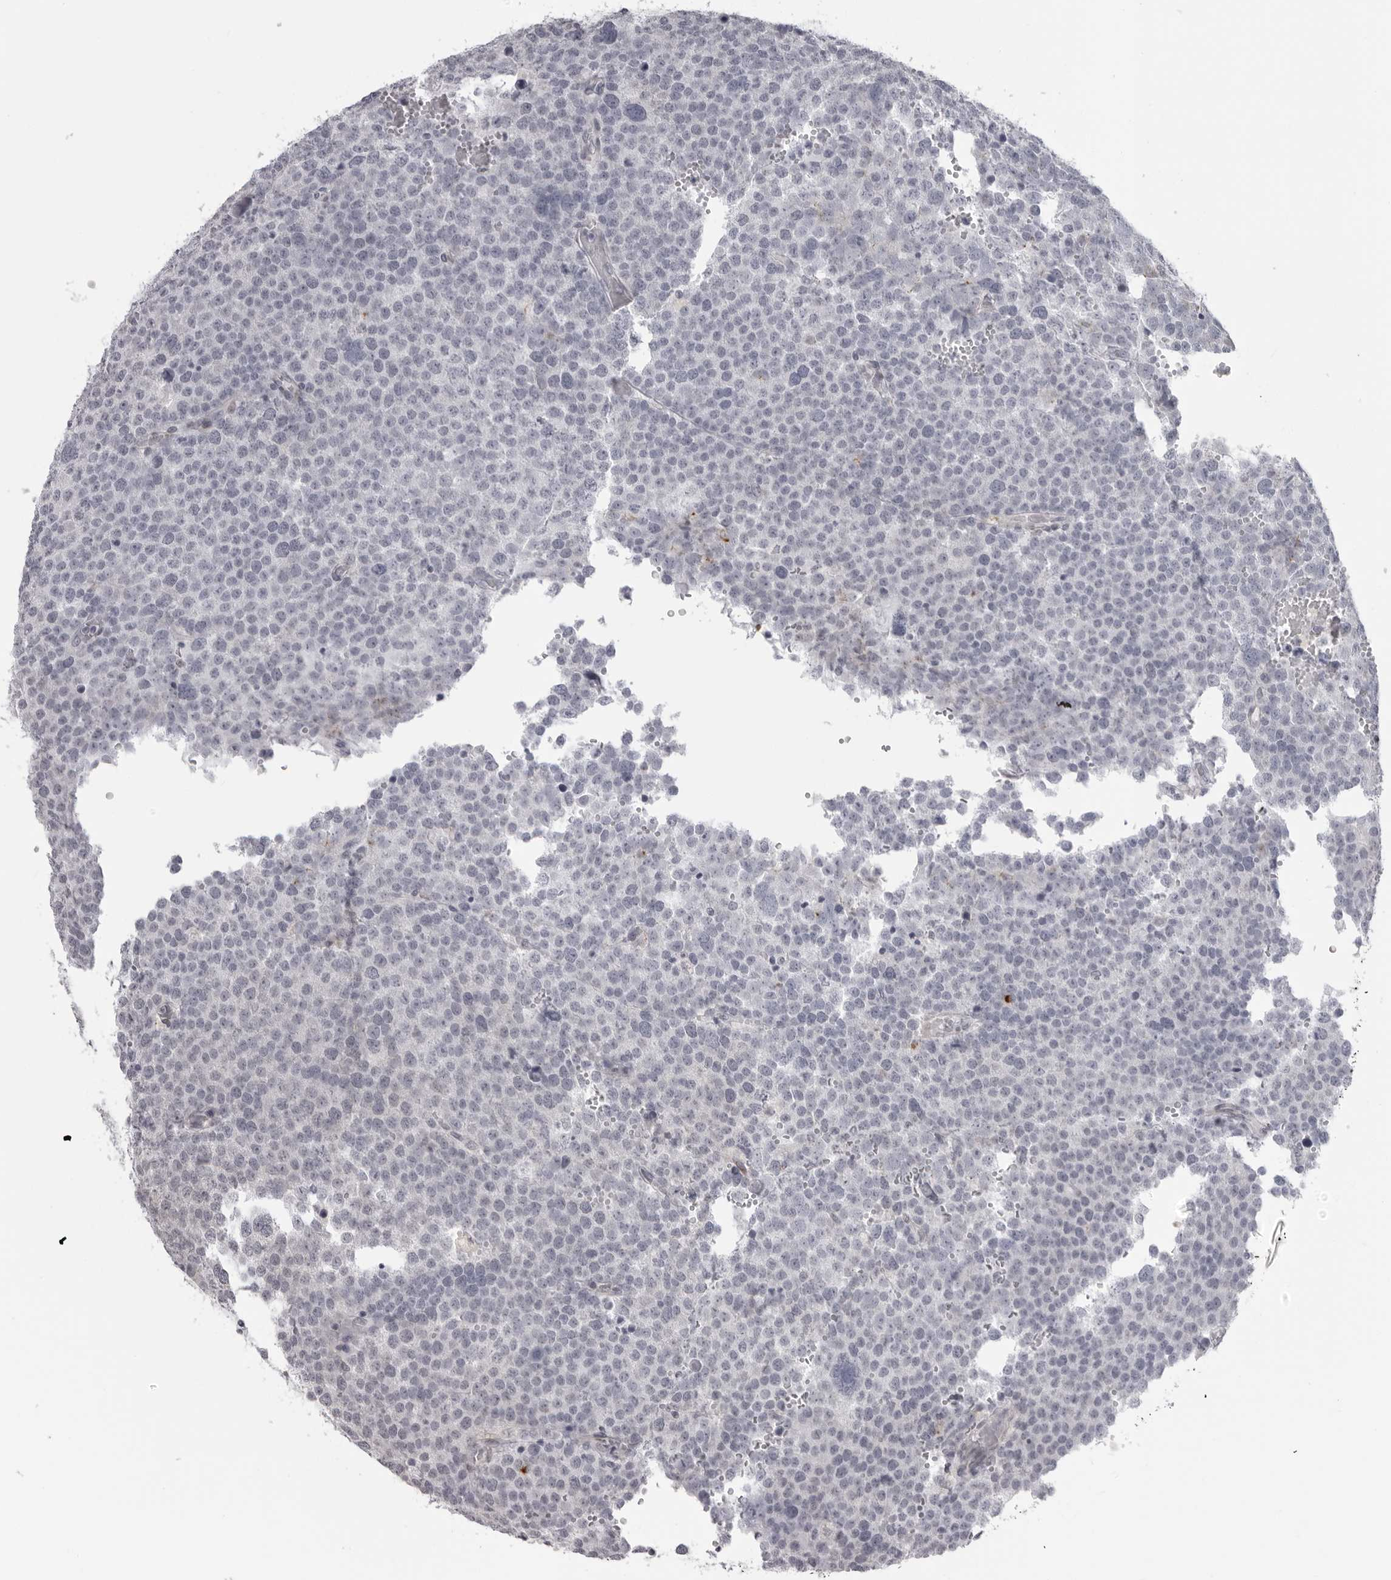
{"staining": {"intensity": "negative", "quantity": "none", "location": "none"}, "tissue": "testis cancer", "cell_type": "Tumor cells", "image_type": "cancer", "snomed": [{"axis": "morphology", "description": "Seminoma, NOS"}, {"axis": "topography", "description": "Testis"}], "caption": "There is no significant expression in tumor cells of testis cancer.", "gene": "DNALI1", "patient": {"sex": "male", "age": 71}}